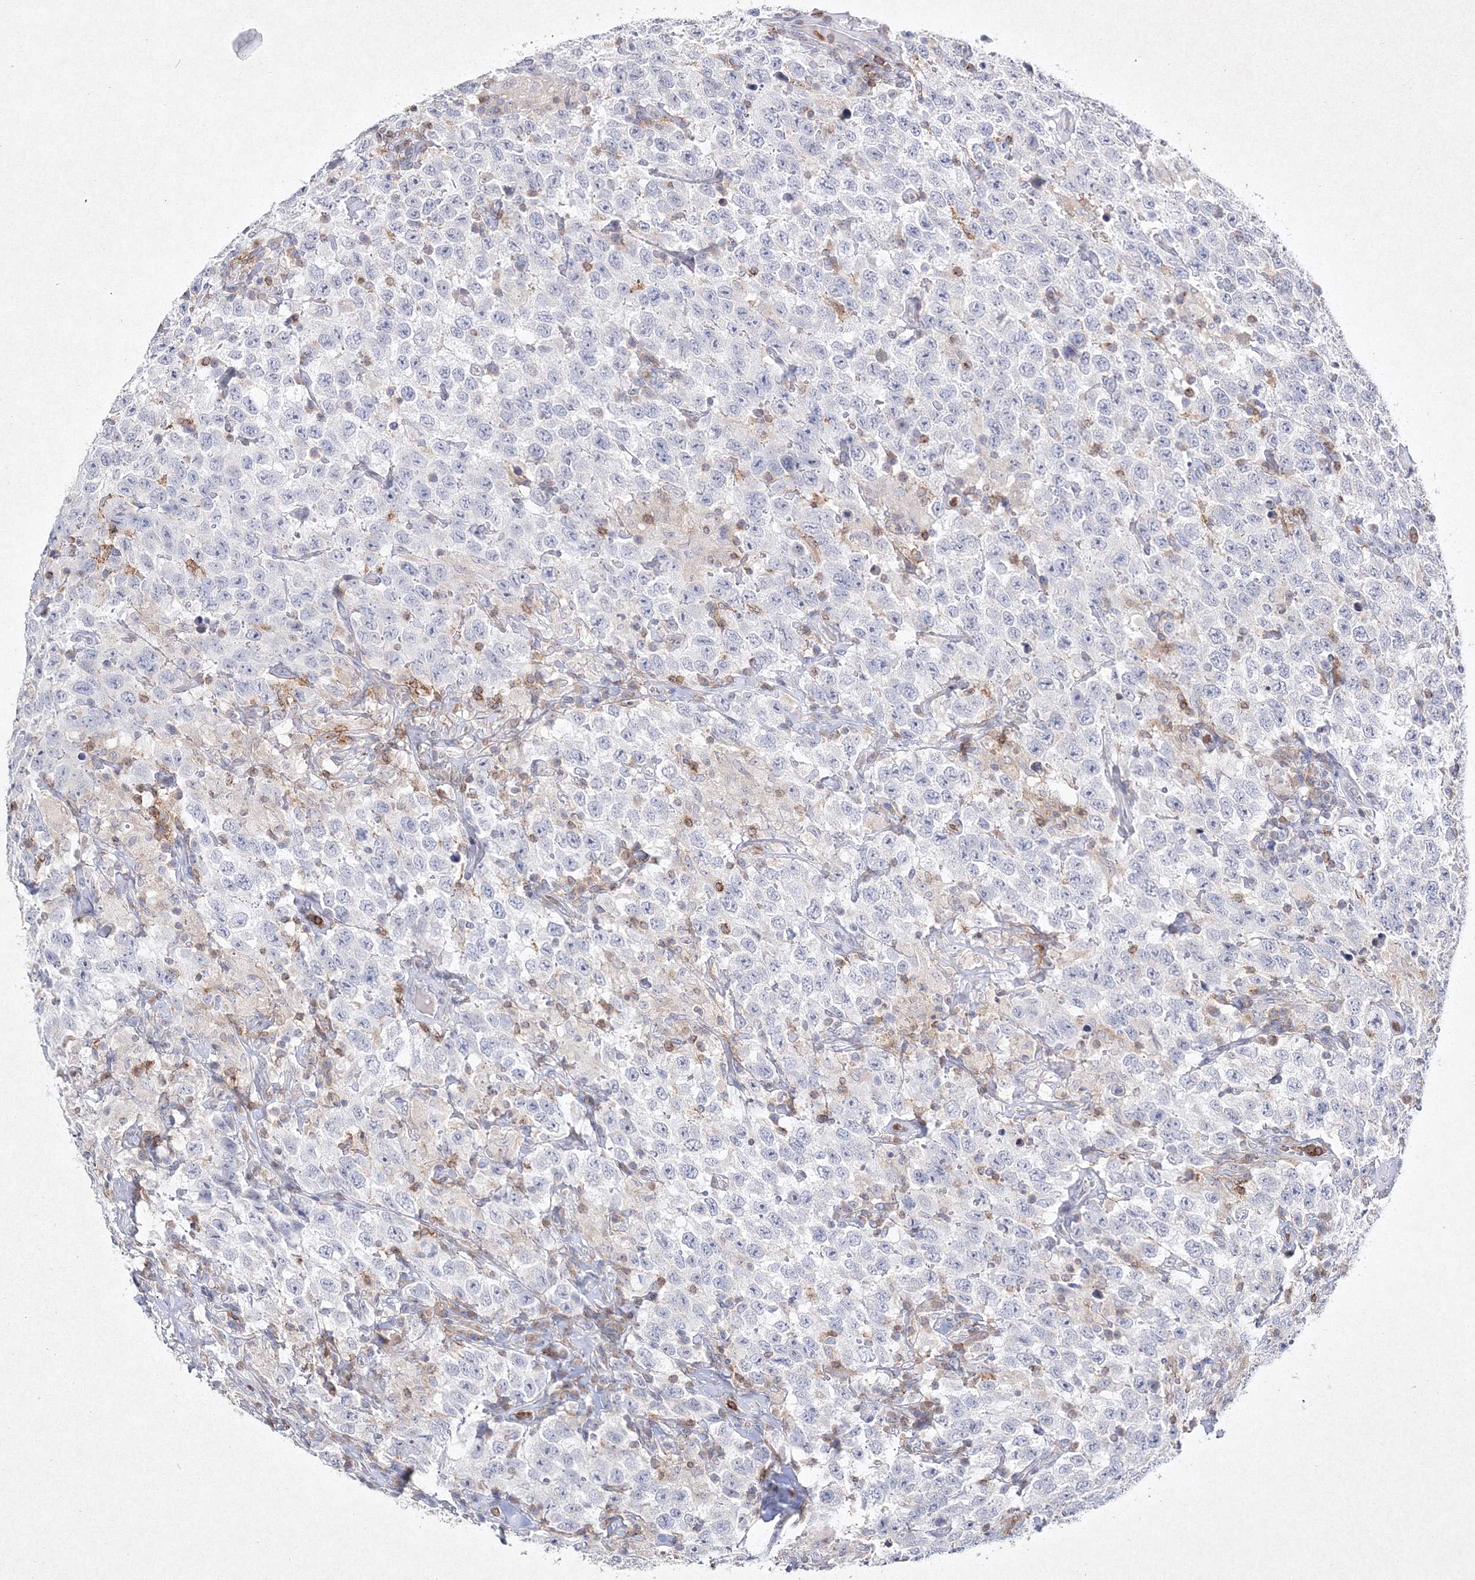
{"staining": {"intensity": "negative", "quantity": "none", "location": "none"}, "tissue": "testis cancer", "cell_type": "Tumor cells", "image_type": "cancer", "snomed": [{"axis": "morphology", "description": "Seminoma, NOS"}, {"axis": "topography", "description": "Testis"}], "caption": "Testis seminoma was stained to show a protein in brown. There is no significant expression in tumor cells.", "gene": "HCST", "patient": {"sex": "male", "age": 41}}